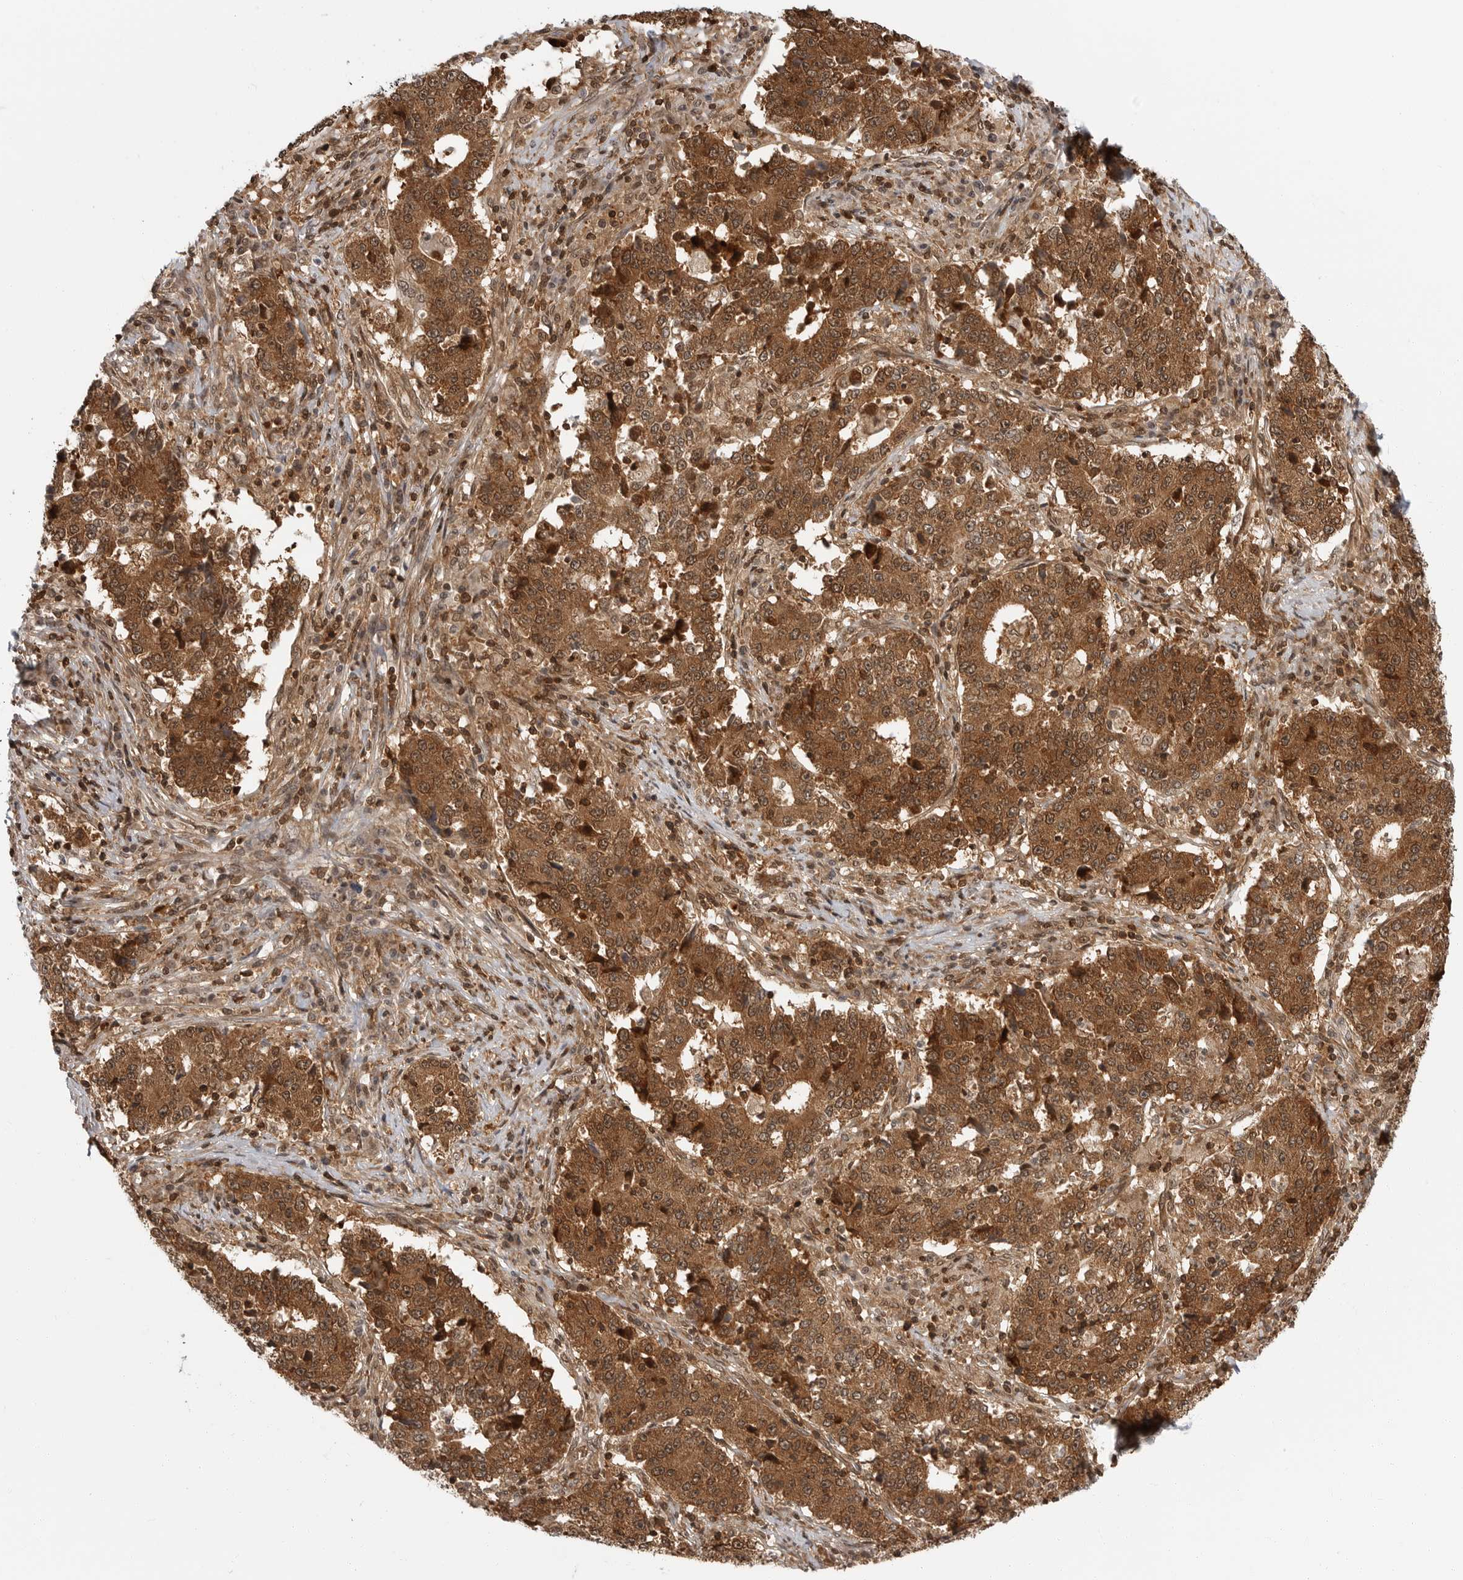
{"staining": {"intensity": "strong", "quantity": ">75%", "location": "cytoplasmic/membranous,nuclear"}, "tissue": "stomach cancer", "cell_type": "Tumor cells", "image_type": "cancer", "snomed": [{"axis": "morphology", "description": "Adenocarcinoma, NOS"}, {"axis": "topography", "description": "Stomach"}], "caption": "Strong cytoplasmic/membranous and nuclear expression for a protein is identified in about >75% of tumor cells of stomach adenocarcinoma using immunohistochemistry.", "gene": "SZRD1", "patient": {"sex": "male", "age": 59}}